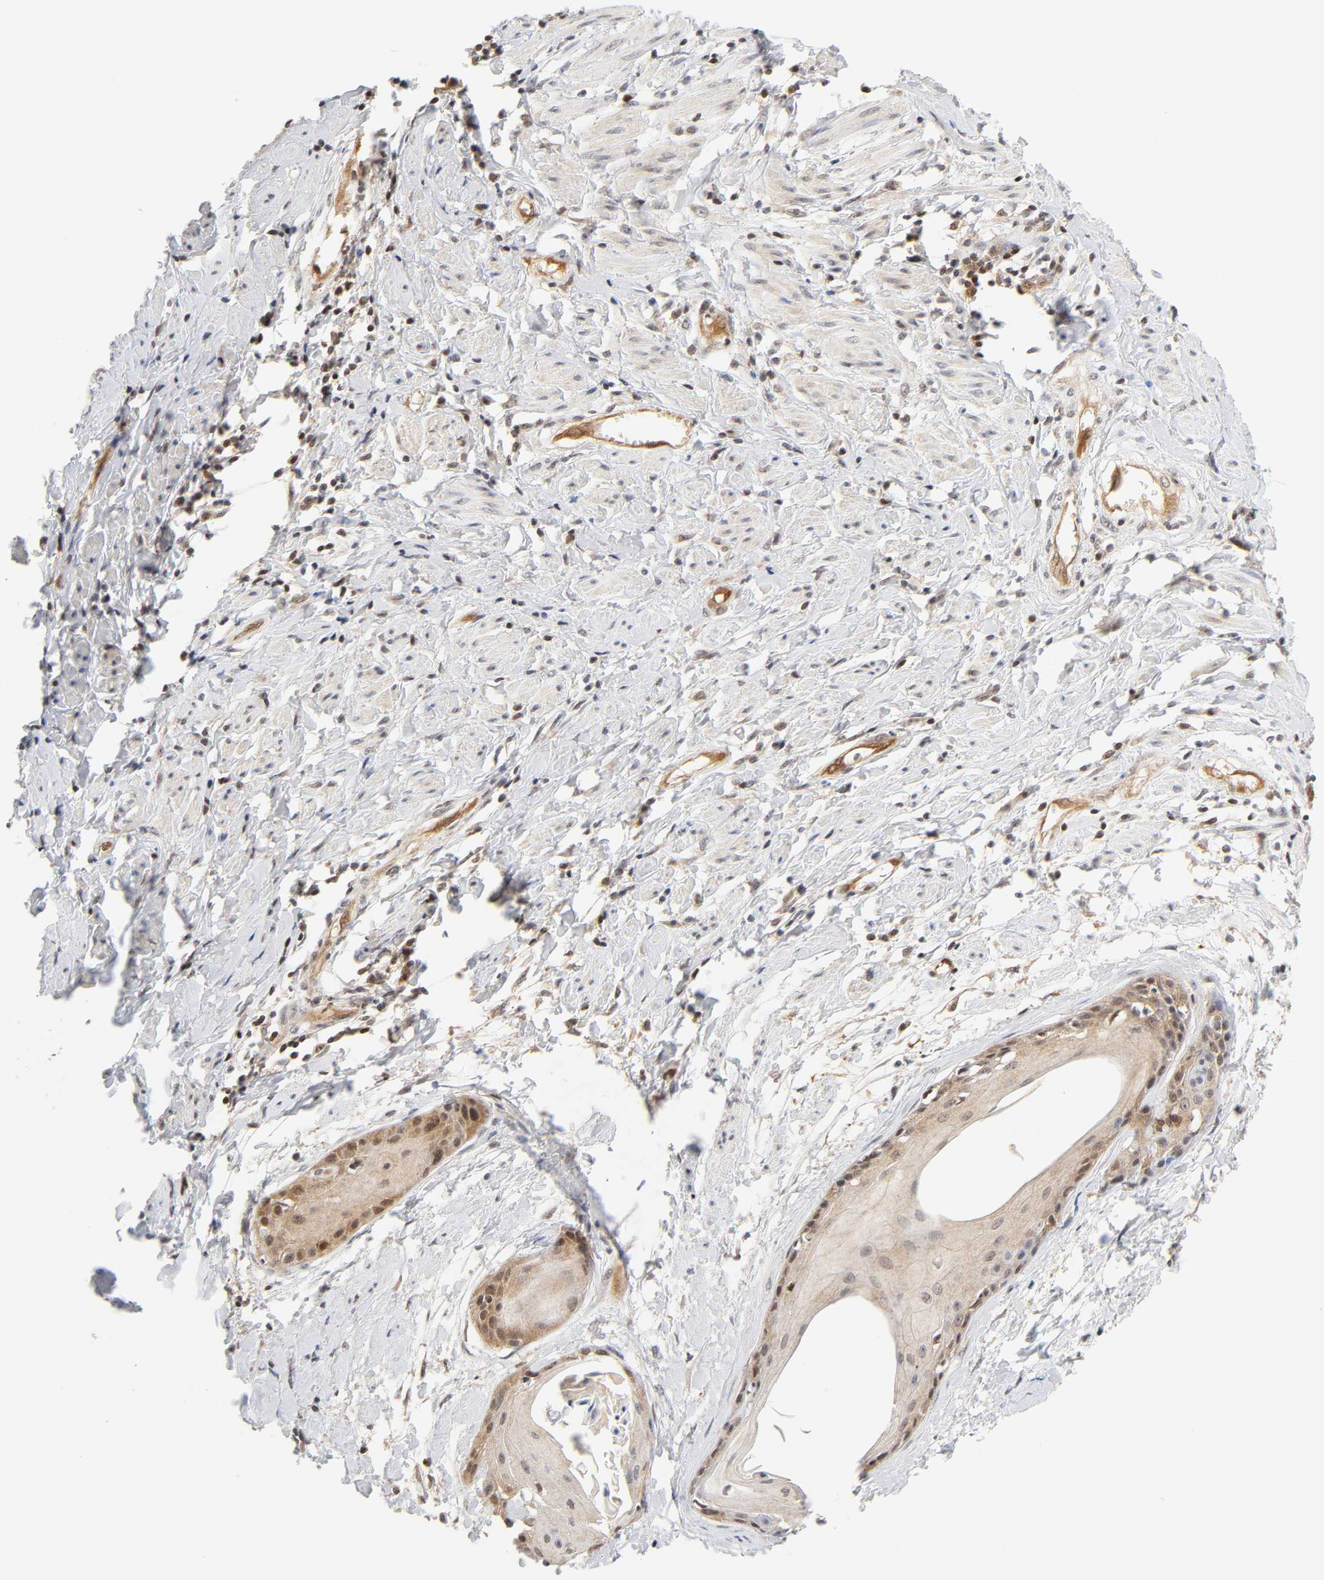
{"staining": {"intensity": "weak", "quantity": ">75%", "location": "cytoplasmic/membranous,nuclear"}, "tissue": "cervical cancer", "cell_type": "Tumor cells", "image_type": "cancer", "snomed": [{"axis": "morphology", "description": "Squamous cell carcinoma, NOS"}, {"axis": "topography", "description": "Cervix"}], "caption": "High-power microscopy captured an immunohistochemistry (IHC) image of cervical cancer (squamous cell carcinoma), revealing weak cytoplasmic/membranous and nuclear positivity in about >75% of tumor cells.", "gene": "CDC37", "patient": {"sex": "female", "age": 57}}